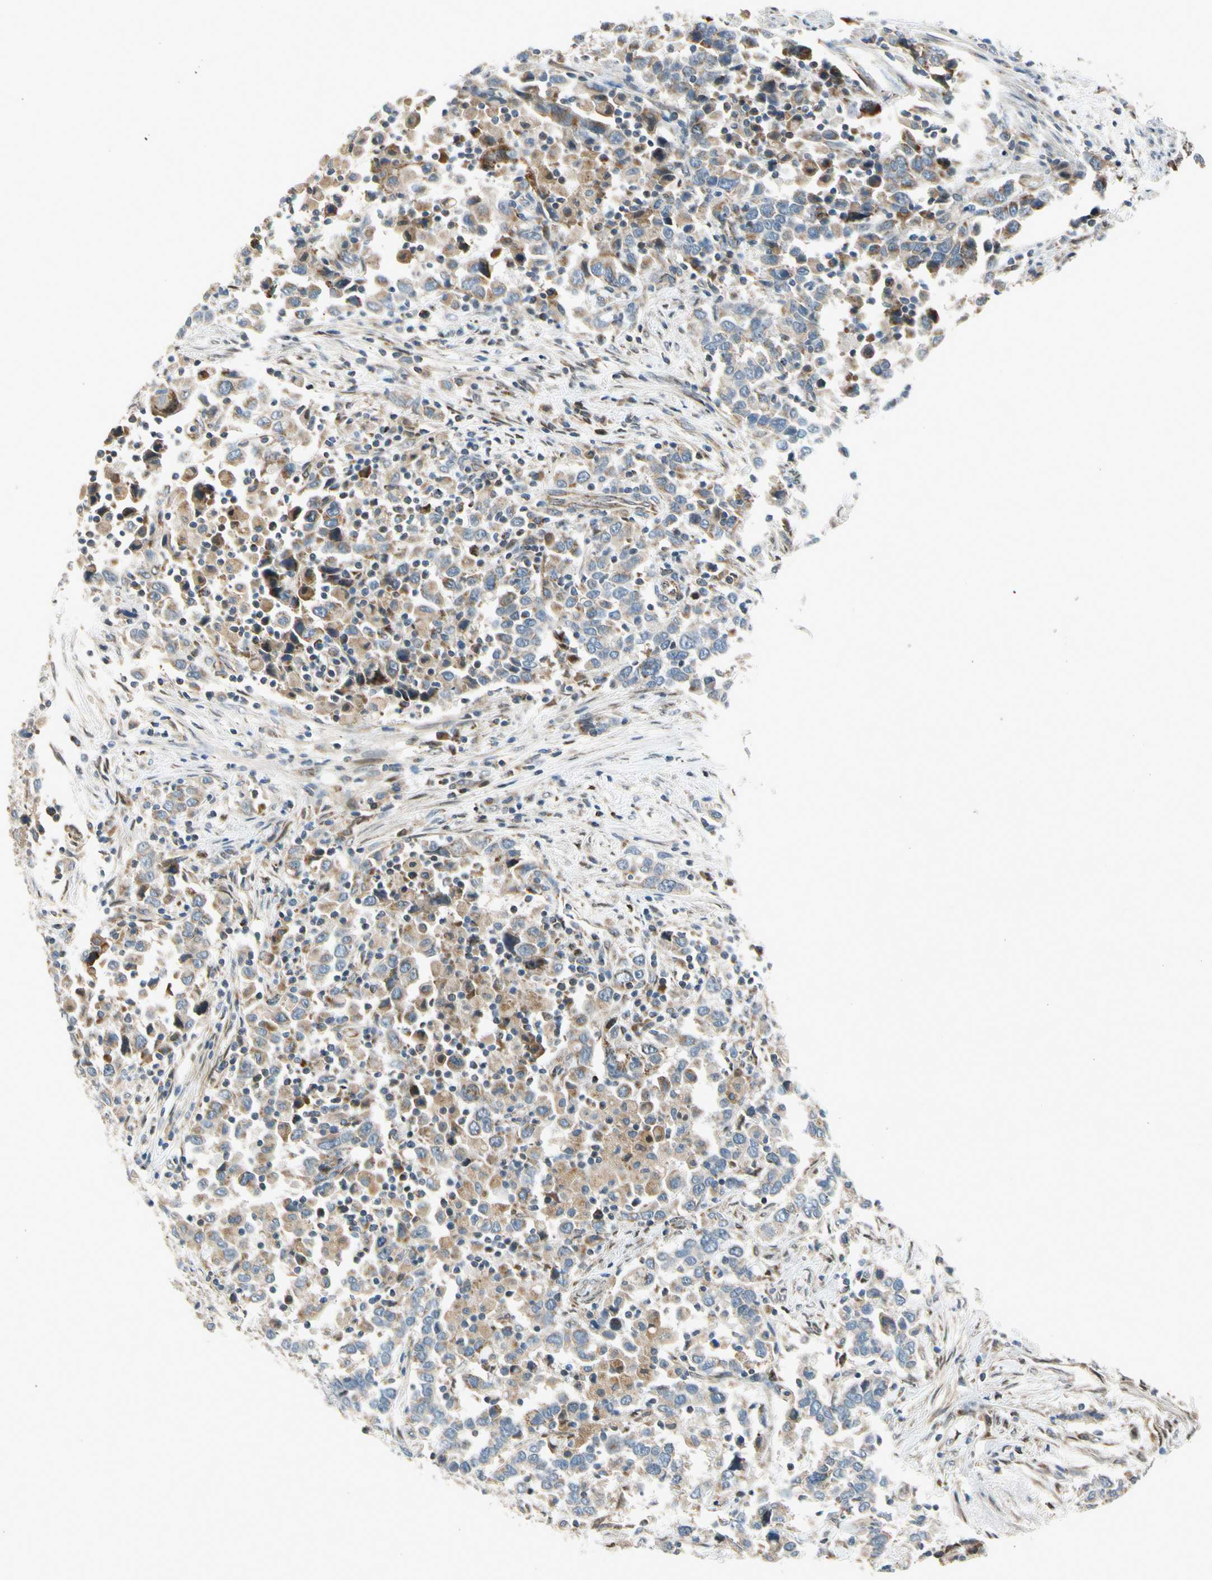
{"staining": {"intensity": "weak", "quantity": ">75%", "location": "cytoplasmic/membranous"}, "tissue": "urothelial cancer", "cell_type": "Tumor cells", "image_type": "cancer", "snomed": [{"axis": "morphology", "description": "Urothelial carcinoma, High grade"}, {"axis": "topography", "description": "Urinary bladder"}], "caption": "Weak cytoplasmic/membranous expression is identified in approximately >75% of tumor cells in urothelial carcinoma (high-grade).", "gene": "NPHP3", "patient": {"sex": "male", "age": 61}}